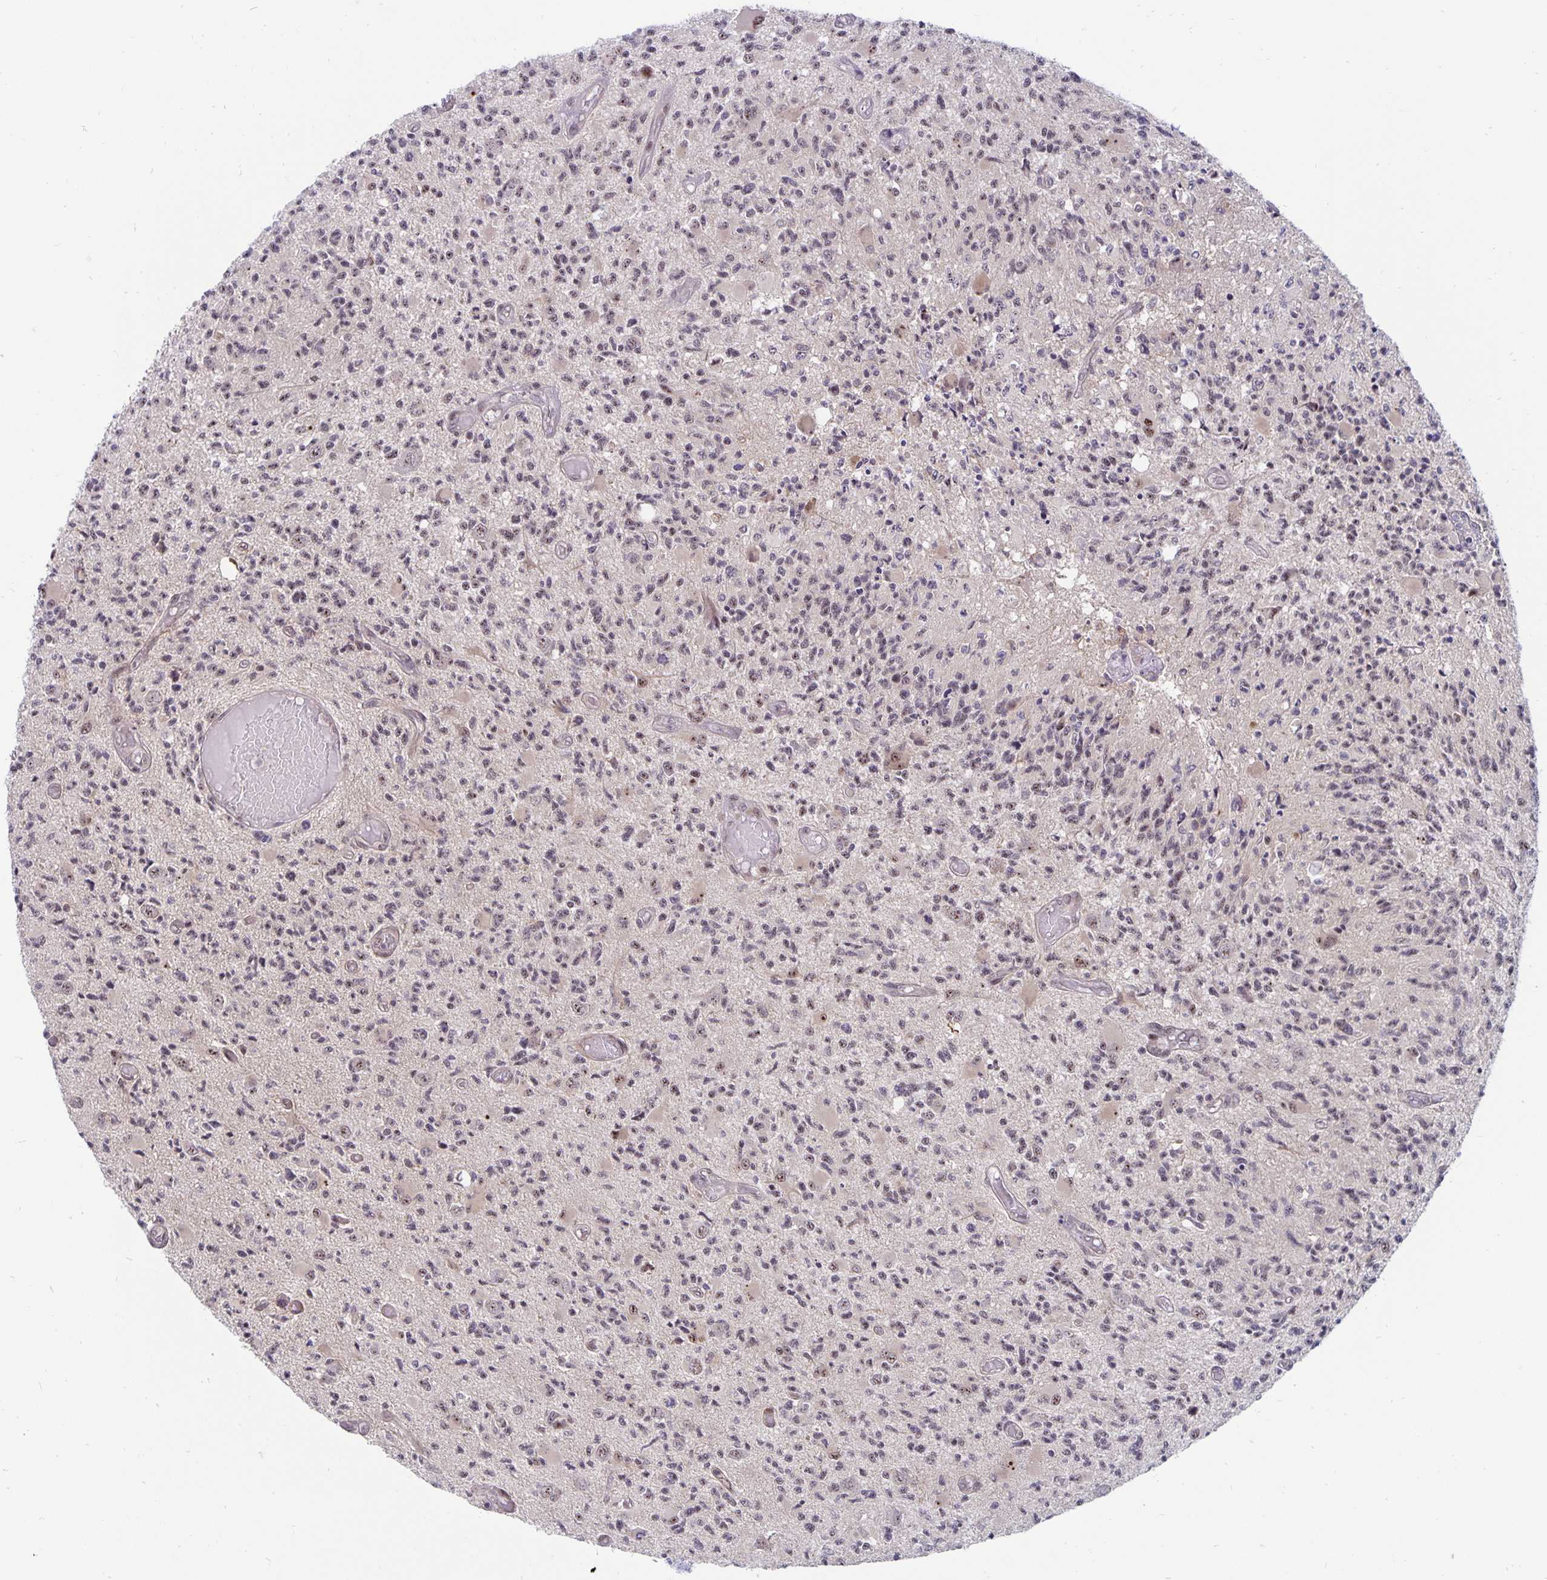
{"staining": {"intensity": "weak", "quantity": "25%-75%", "location": "nuclear"}, "tissue": "glioma", "cell_type": "Tumor cells", "image_type": "cancer", "snomed": [{"axis": "morphology", "description": "Glioma, malignant, High grade"}, {"axis": "topography", "description": "Brain"}], "caption": "Malignant high-grade glioma was stained to show a protein in brown. There is low levels of weak nuclear positivity in about 25%-75% of tumor cells.", "gene": "EXOC6B", "patient": {"sex": "female", "age": 63}}